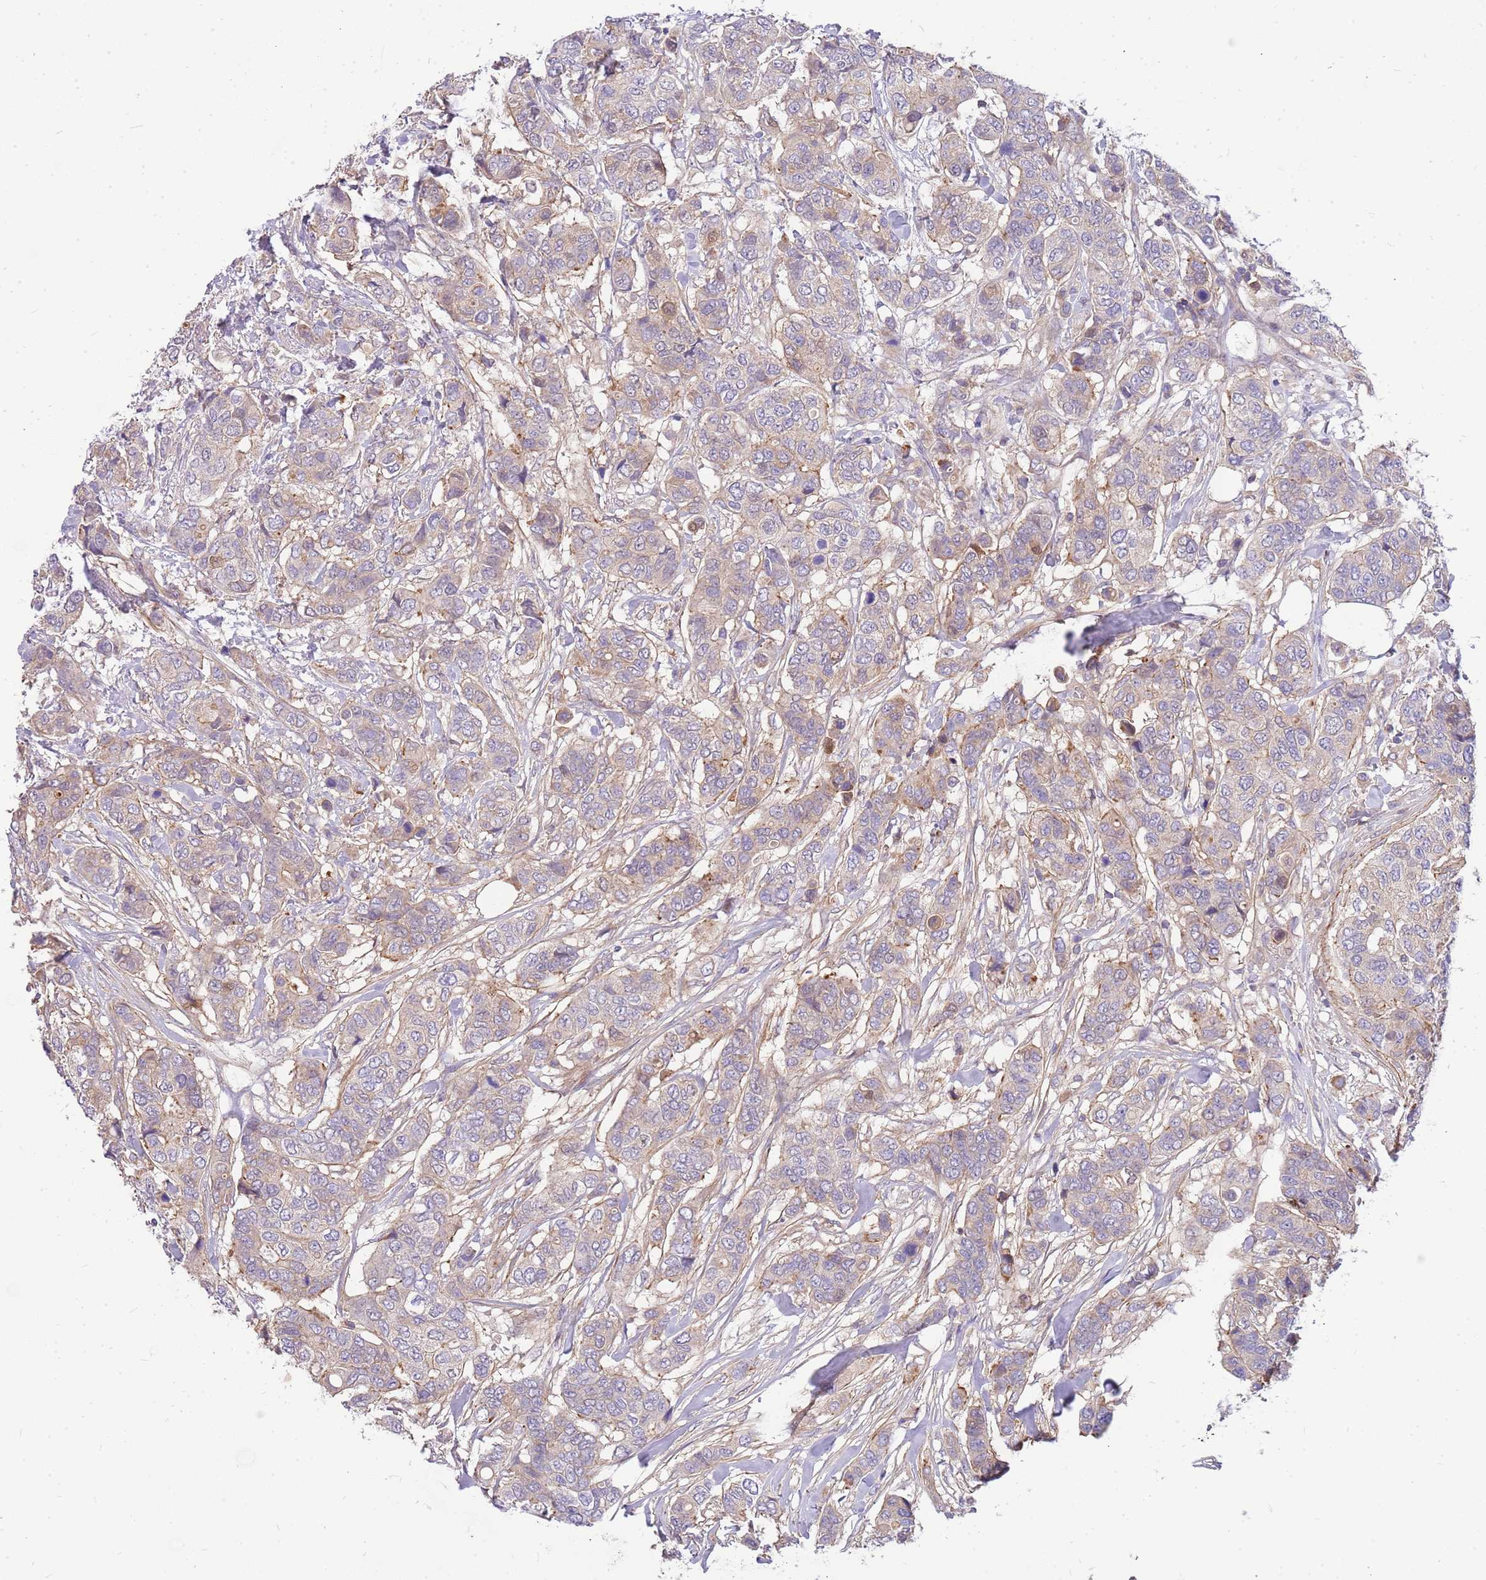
{"staining": {"intensity": "weak", "quantity": "<25%", "location": "cytoplasmic/membranous"}, "tissue": "breast cancer", "cell_type": "Tumor cells", "image_type": "cancer", "snomed": [{"axis": "morphology", "description": "Lobular carcinoma"}, {"axis": "topography", "description": "Breast"}], "caption": "Immunohistochemical staining of breast cancer (lobular carcinoma) shows no significant expression in tumor cells.", "gene": "MVD", "patient": {"sex": "female", "age": 51}}